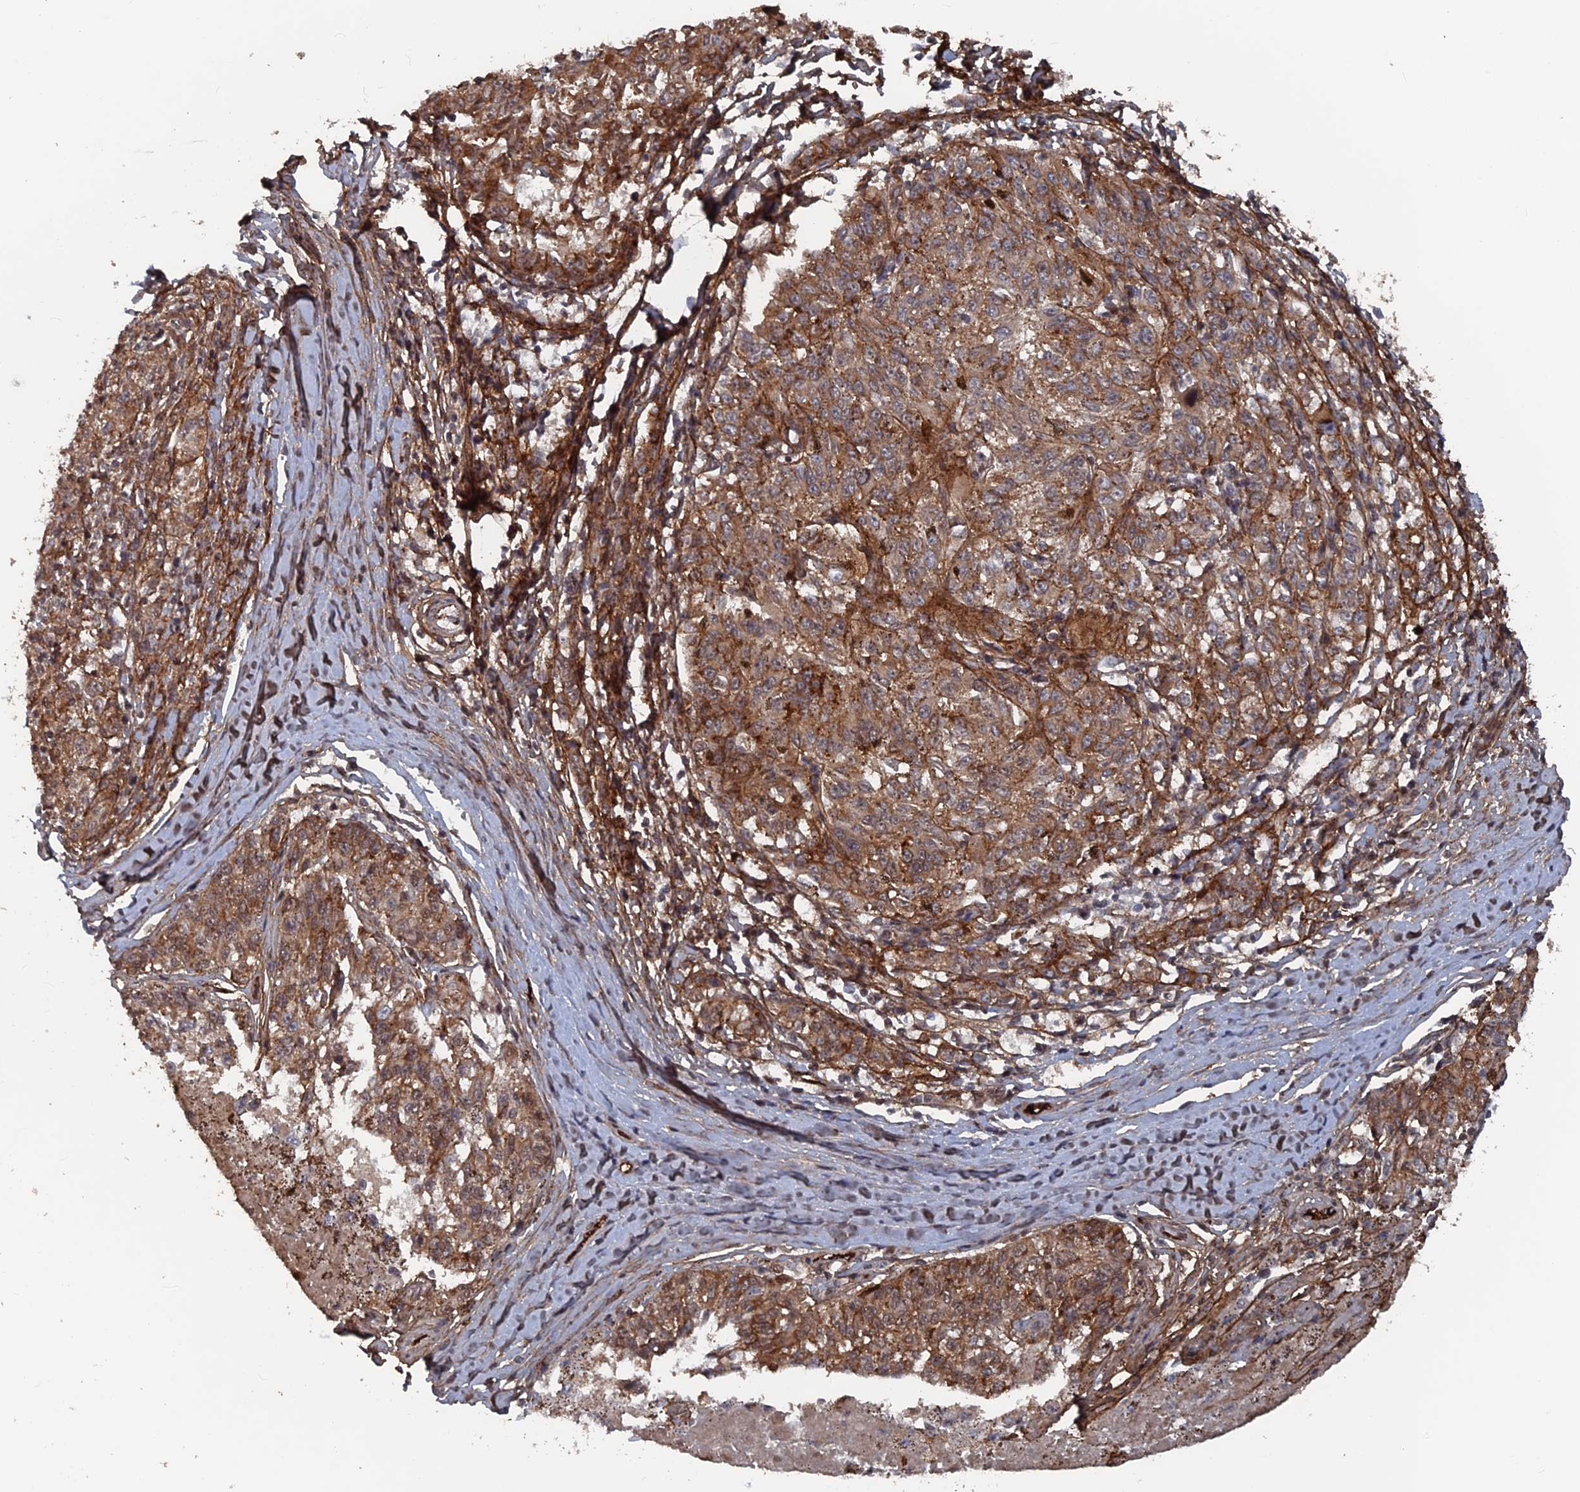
{"staining": {"intensity": "moderate", "quantity": ">75%", "location": "cytoplasmic/membranous"}, "tissue": "melanoma", "cell_type": "Tumor cells", "image_type": "cancer", "snomed": [{"axis": "morphology", "description": "Malignant melanoma, NOS"}, {"axis": "topography", "description": "Skin"}], "caption": "Moderate cytoplasmic/membranous expression is present in about >75% of tumor cells in melanoma. (Brightfield microscopy of DAB IHC at high magnification).", "gene": "SH3D21", "patient": {"sex": "female", "age": 72}}